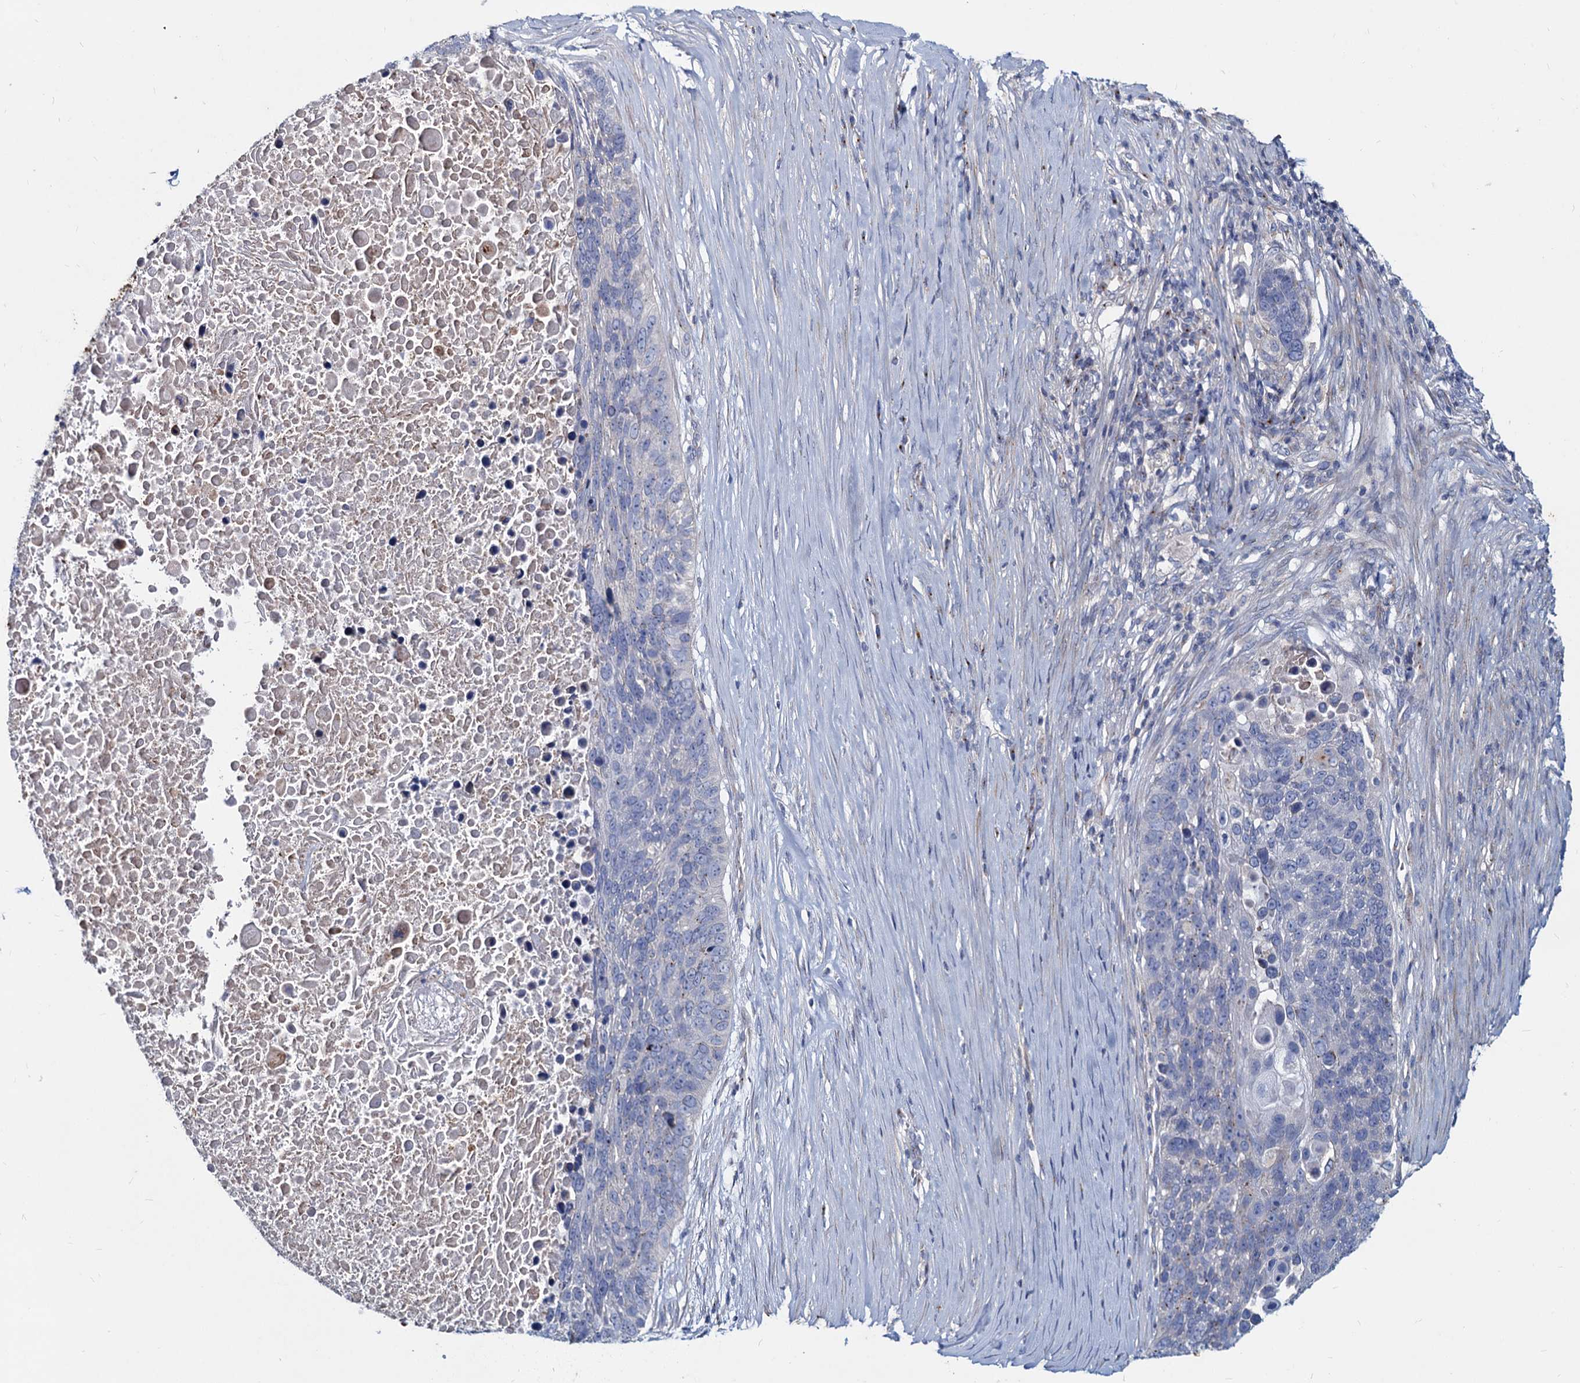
{"staining": {"intensity": "negative", "quantity": "none", "location": "none"}, "tissue": "lung cancer", "cell_type": "Tumor cells", "image_type": "cancer", "snomed": [{"axis": "morphology", "description": "Normal tissue, NOS"}, {"axis": "morphology", "description": "Squamous cell carcinoma, NOS"}, {"axis": "topography", "description": "Lymph node"}, {"axis": "topography", "description": "Lung"}], "caption": "Immunohistochemistry (IHC) histopathology image of neoplastic tissue: squamous cell carcinoma (lung) stained with DAB reveals no significant protein staining in tumor cells. (DAB immunohistochemistry (IHC) visualized using brightfield microscopy, high magnification).", "gene": "AGBL4", "patient": {"sex": "male", "age": 66}}